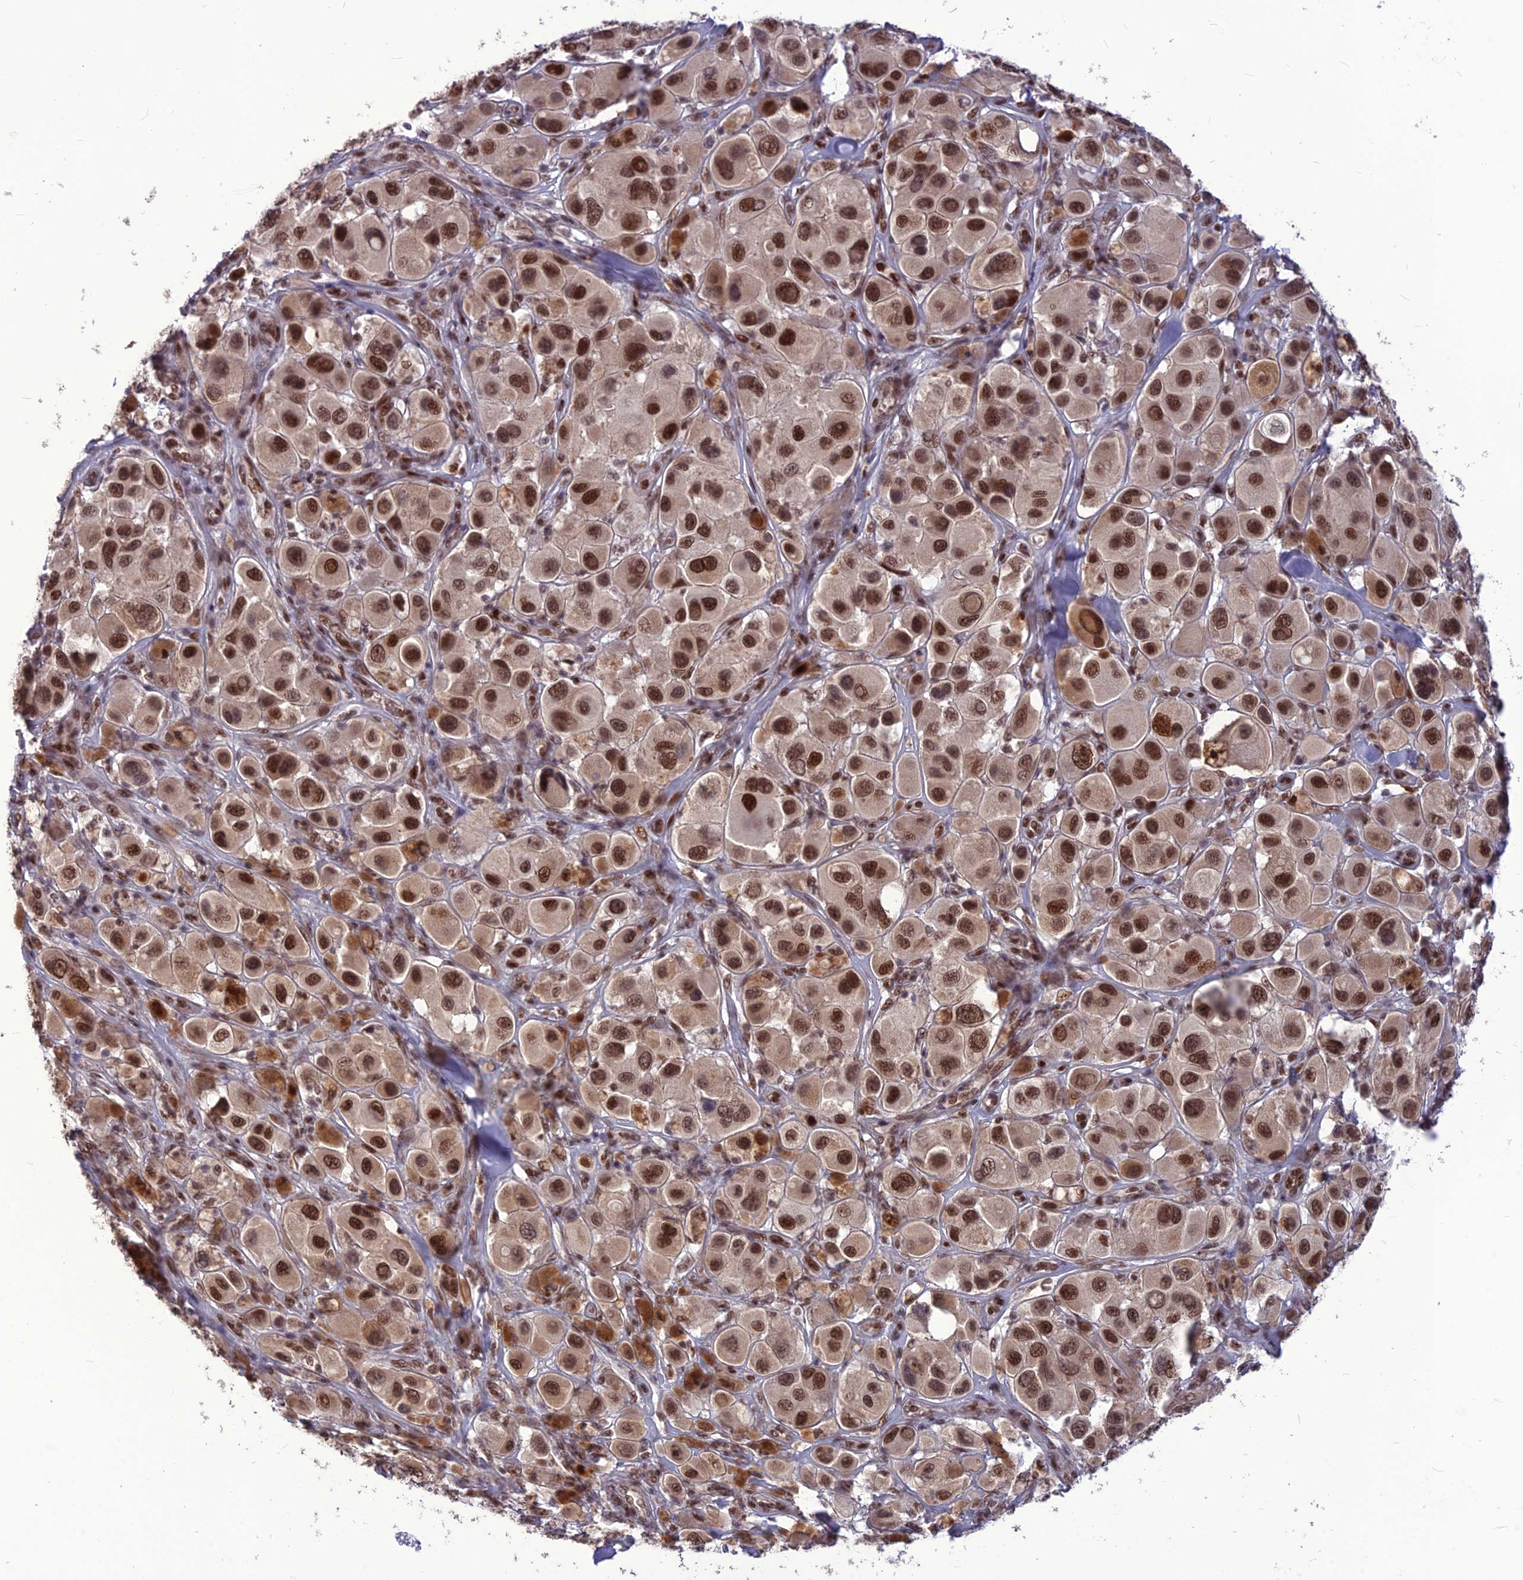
{"staining": {"intensity": "strong", "quantity": ">75%", "location": "nuclear"}, "tissue": "melanoma", "cell_type": "Tumor cells", "image_type": "cancer", "snomed": [{"axis": "morphology", "description": "Malignant melanoma, Metastatic site"}, {"axis": "topography", "description": "Skin"}], "caption": "Protein staining of melanoma tissue exhibits strong nuclear expression in about >75% of tumor cells. (brown staining indicates protein expression, while blue staining denotes nuclei).", "gene": "DIS3", "patient": {"sex": "male", "age": 41}}